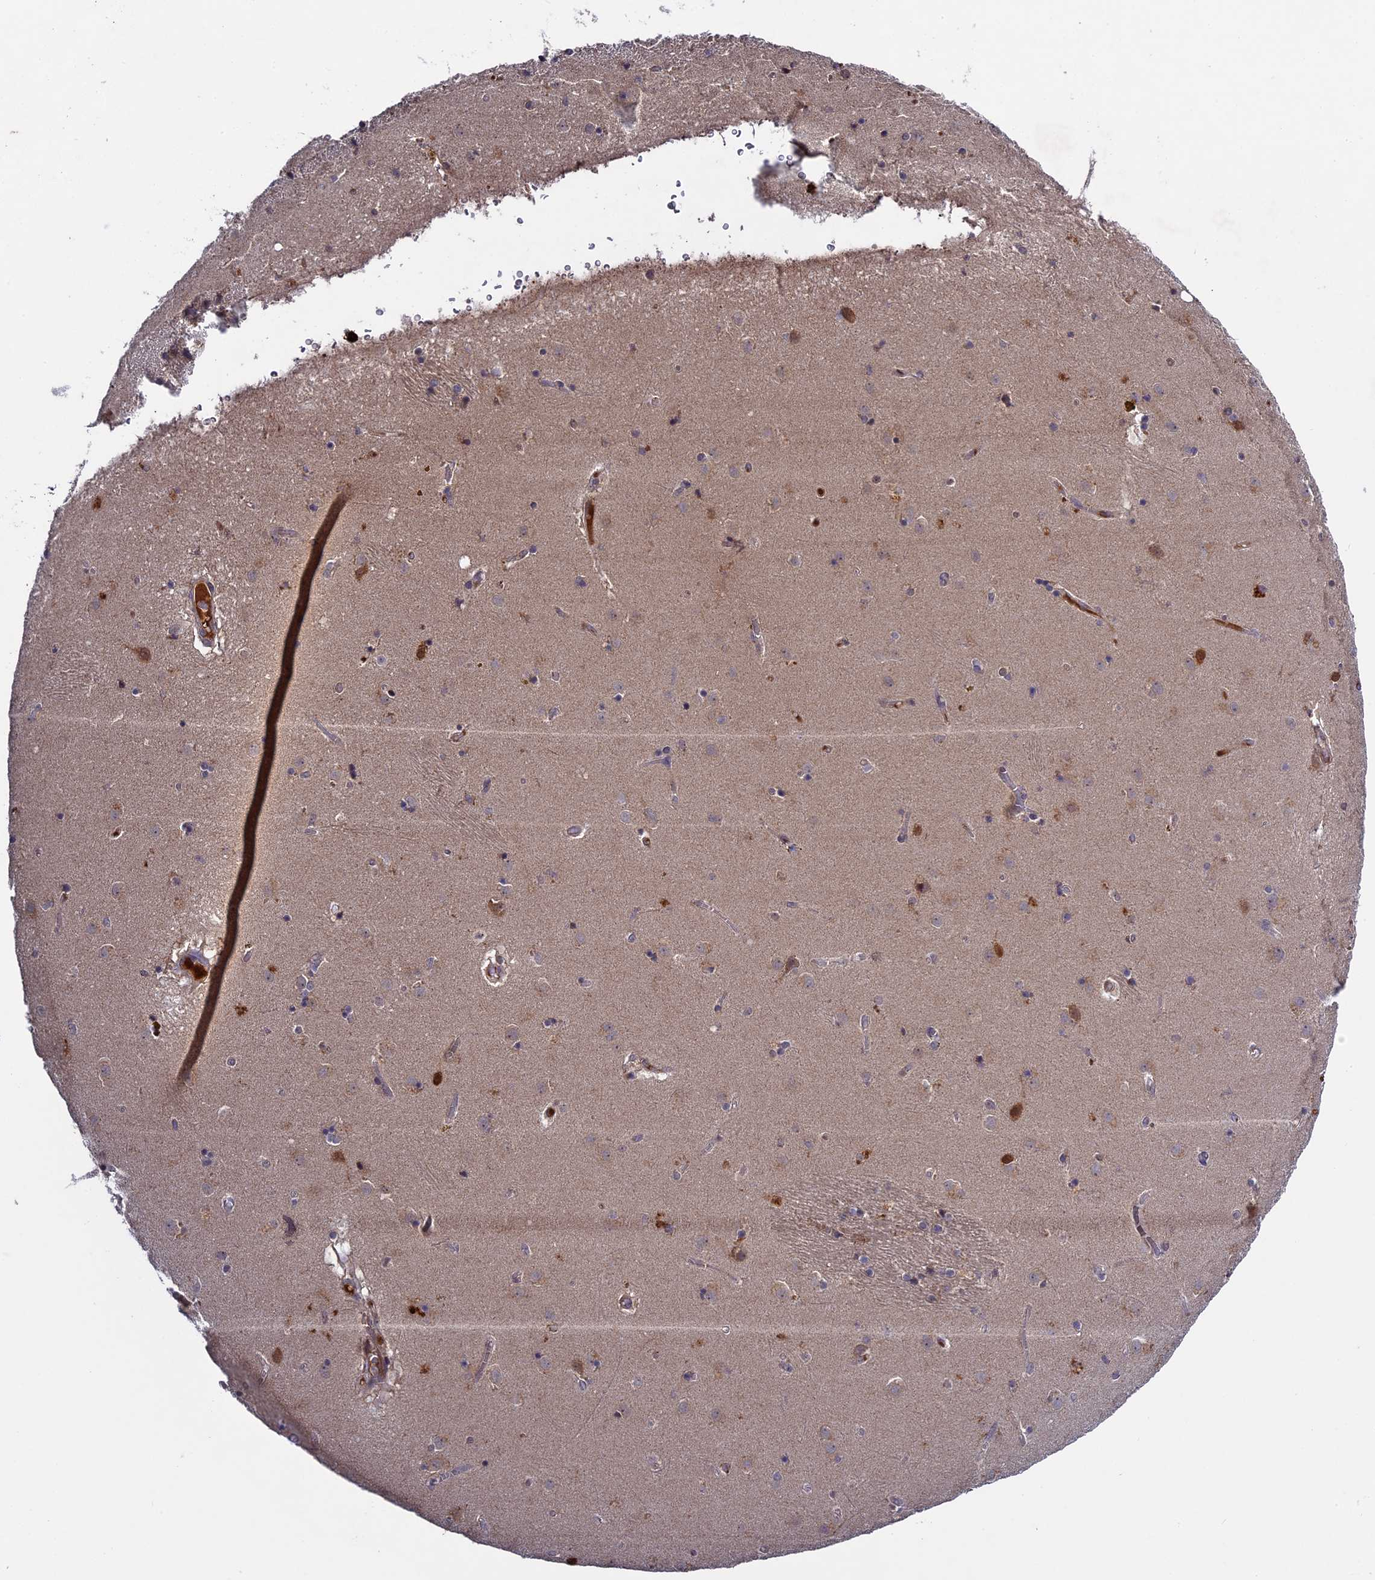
{"staining": {"intensity": "negative", "quantity": "none", "location": "none"}, "tissue": "caudate", "cell_type": "Glial cells", "image_type": "normal", "snomed": [{"axis": "morphology", "description": "Normal tissue, NOS"}, {"axis": "topography", "description": "Lateral ventricle wall"}], "caption": "Caudate was stained to show a protein in brown. There is no significant expression in glial cells.", "gene": "RAB15", "patient": {"sex": "male", "age": 70}}